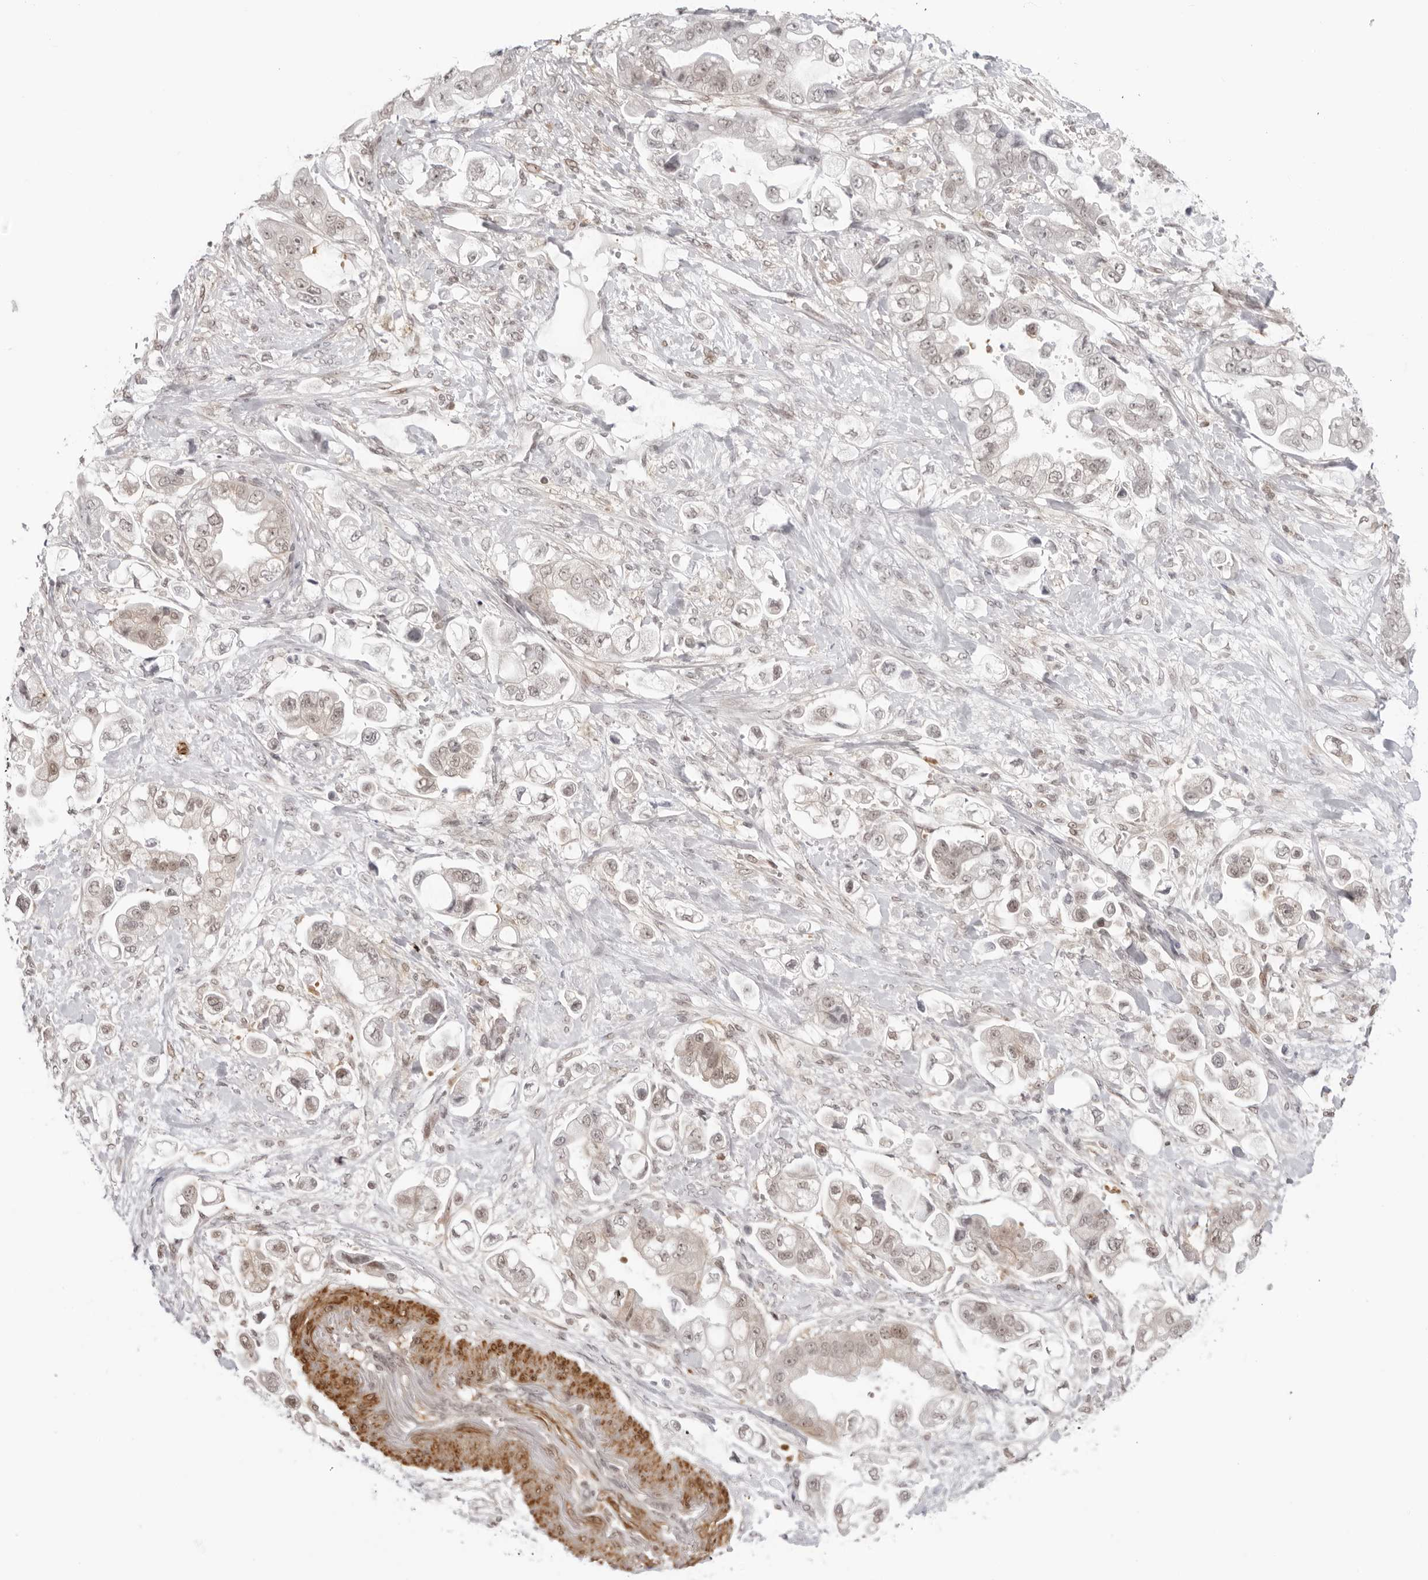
{"staining": {"intensity": "weak", "quantity": "<25%", "location": "nuclear"}, "tissue": "stomach cancer", "cell_type": "Tumor cells", "image_type": "cancer", "snomed": [{"axis": "morphology", "description": "Adenocarcinoma, NOS"}, {"axis": "topography", "description": "Stomach"}], "caption": "Protein analysis of stomach cancer (adenocarcinoma) demonstrates no significant staining in tumor cells.", "gene": "RNF146", "patient": {"sex": "male", "age": 62}}